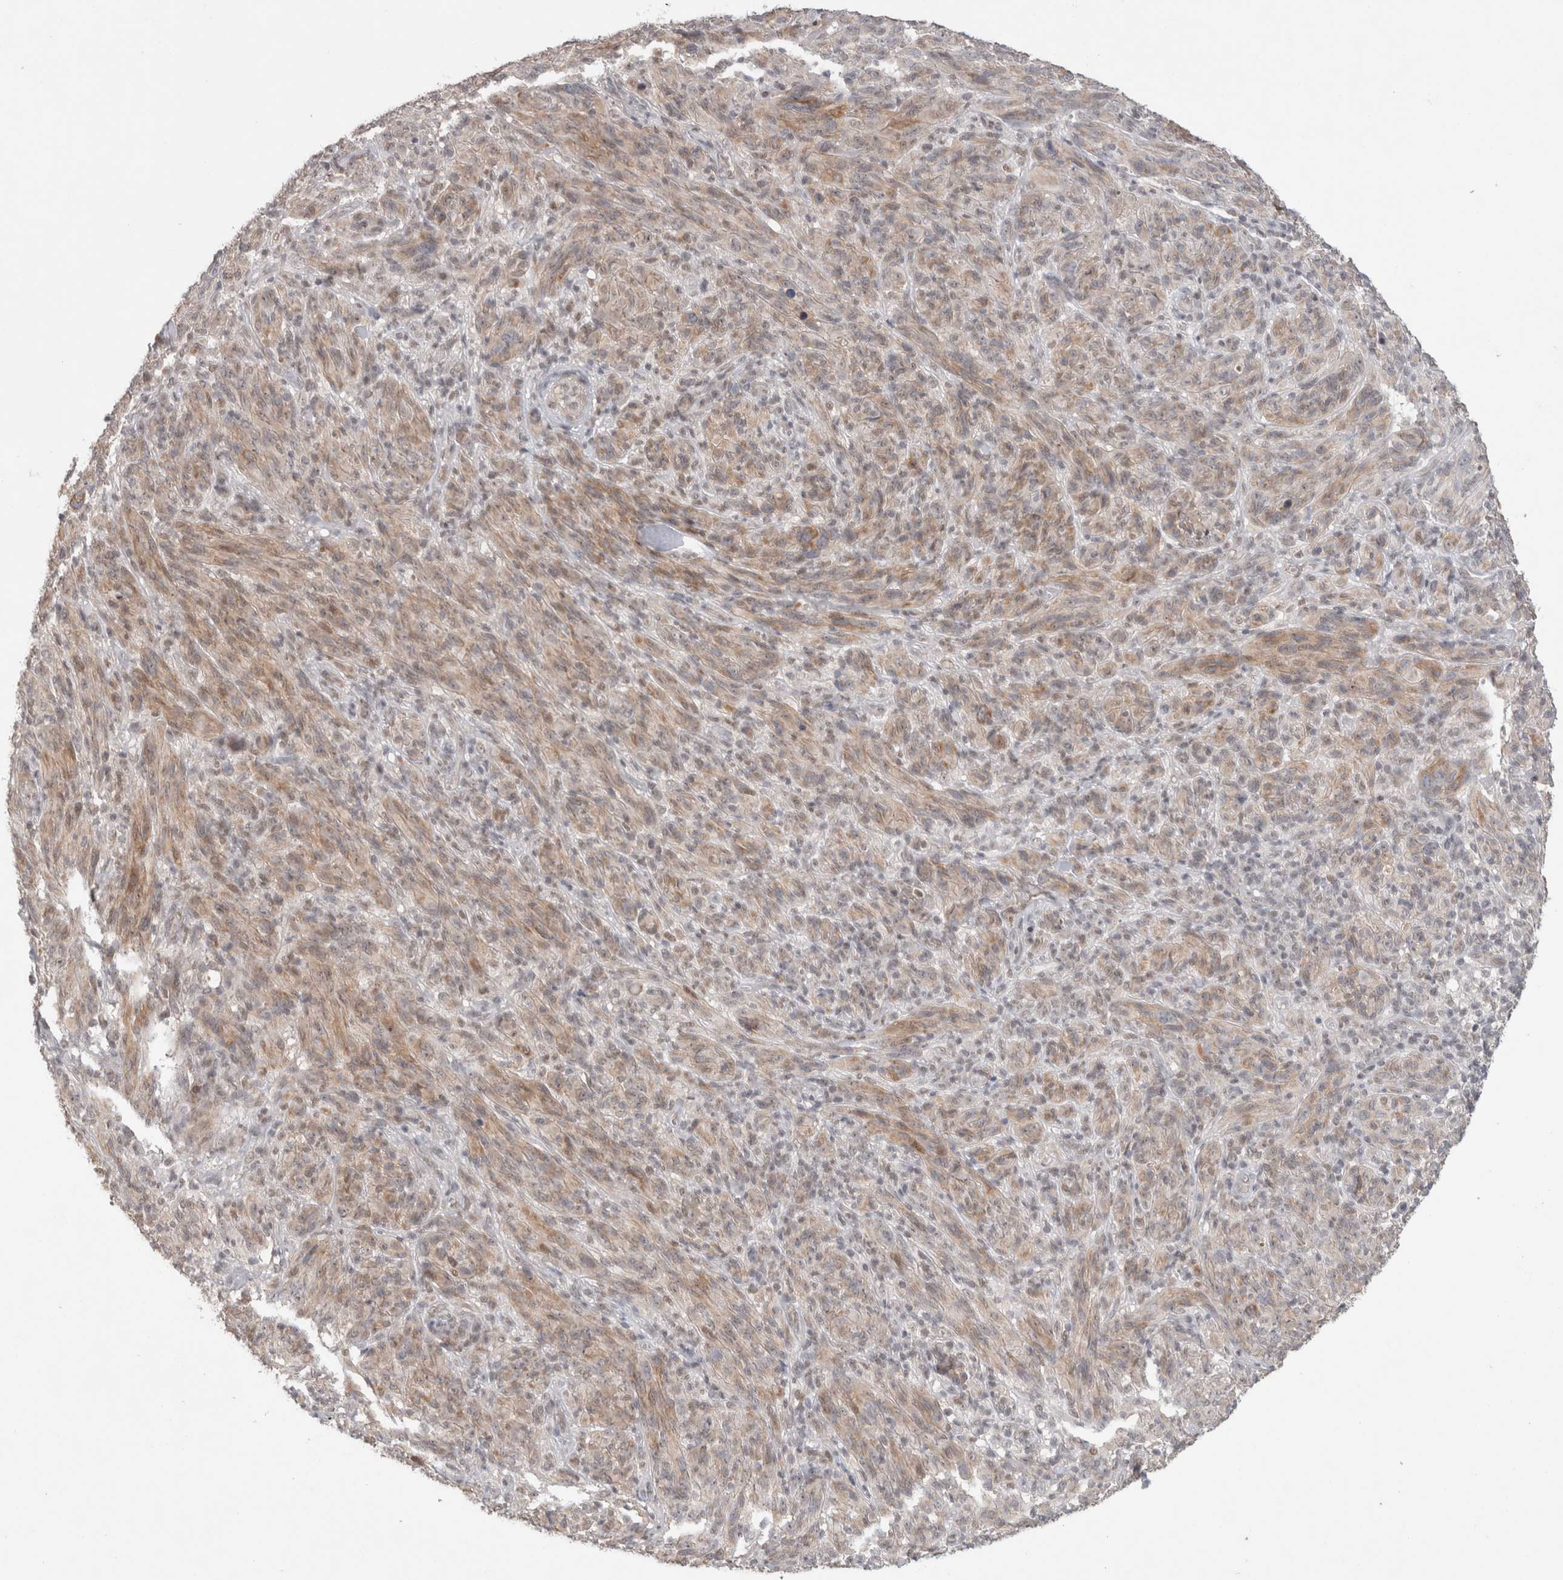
{"staining": {"intensity": "weak", "quantity": "25%-75%", "location": "nuclear"}, "tissue": "melanoma", "cell_type": "Tumor cells", "image_type": "cancer", "snomed": [{"axis": "morphology", "description": "Malignant melanoma, NOS"}, {"axis": "topography", "description": "Skin of head"}], "caption": "Protein staining by immunohistochemistry (IHC) reveals weak nuclear expression in about 25%-75% of tumor cells in malignant melanoma.", "gene": "SYDE2", "patient": {"sex": "male", "age": 96}}